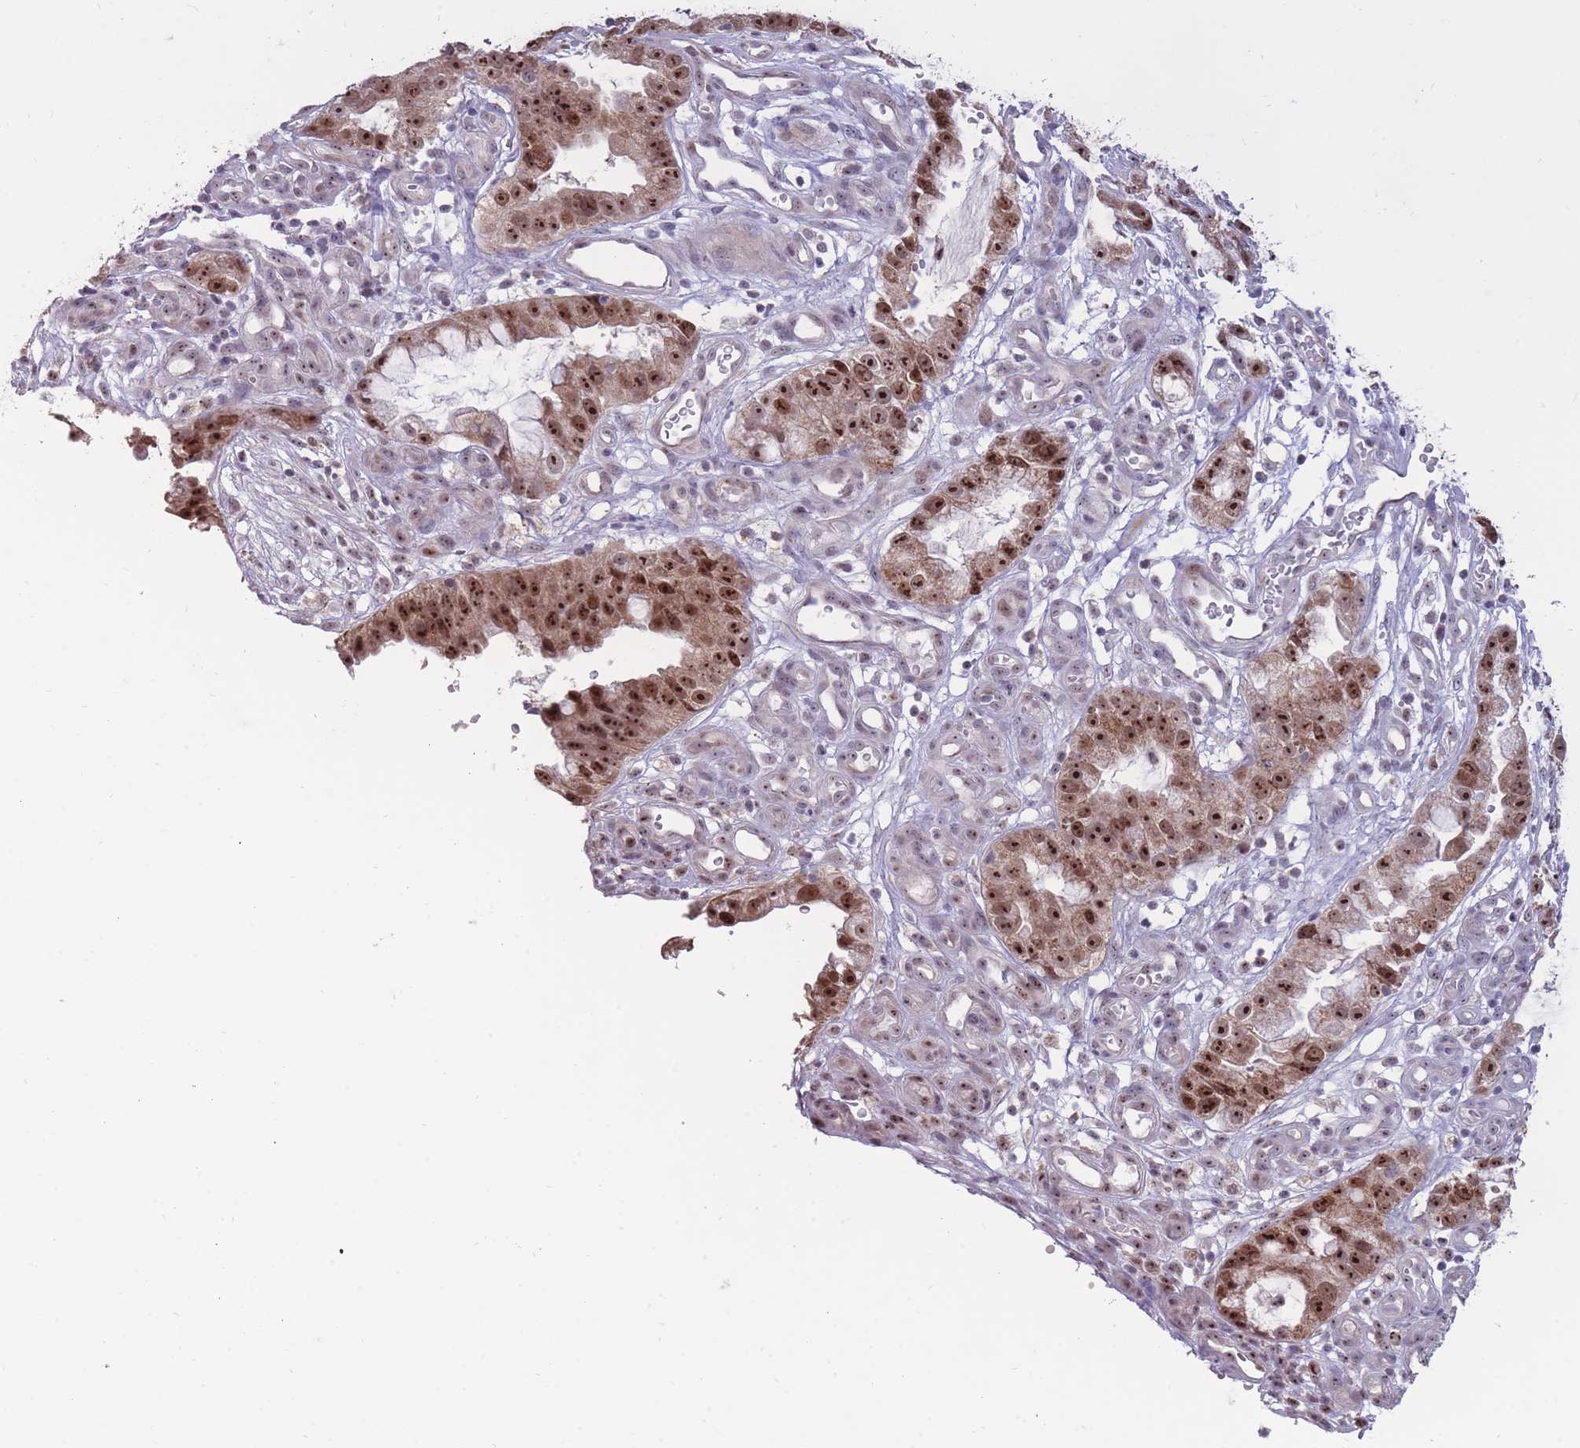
{"staining": {"intensity": "strong", "quantity": ">75%", "location": "nuclear"}, "tissue": "stomach cancer", "cell_type": "Tumor cells", "image_type": "cancer", "snomed": [{"axis": "morphology", "description": "Adenocarcinoma, NOS"}, {"axis": "topography", "description": "Stomach"}], "caption": "Protein analysis of adenocarcinoma (stomach) tissue shows strong nuclear positivity in approximately >75% of tumor cells. The protein is shown in brown color, while the nuclei are stained blue.", "gene": "MCIDAS", "patient": {"sex": "male", "age": 55}}